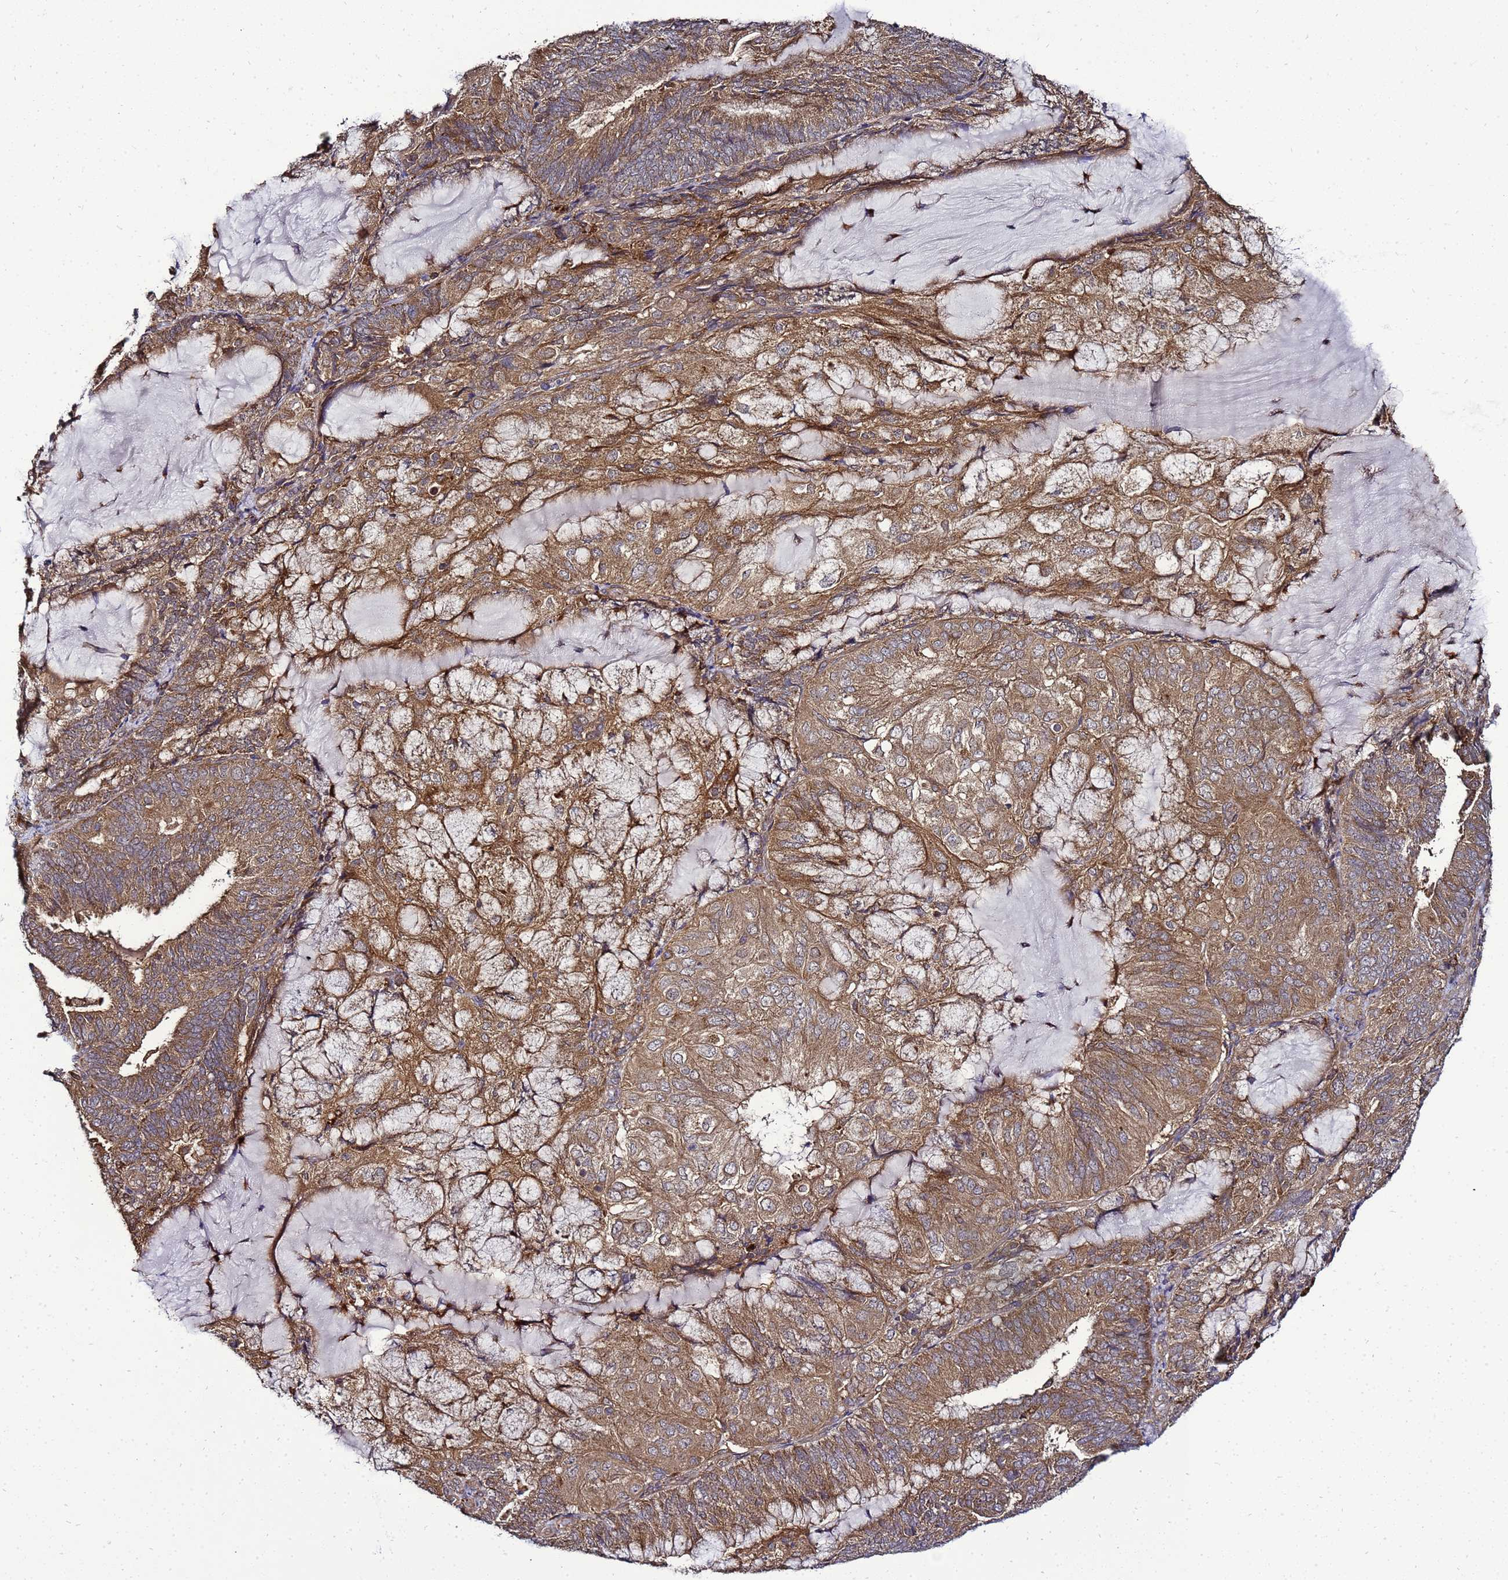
{"staining": {"intensity": "moderate", "quantity": ">75%", "location": "cytoplasmic/membranous"}, "tissue": "endometrial cancer", "cell_type": "Tumor cells", "image_type": "cancer", "snomed": [{"axis": "morphology", "description": "Adenocarcinoma, NOS"}, {"axis": "topography", "description": "Endometrium"}], "caption": "Moderate cytoplasmic/membranous expression is appreciated in approximately >75% of tumor cells in adenocarcinoma (endometrial).", "gene": "TRABD", "patient": {"sex": "female", "age": 81}}